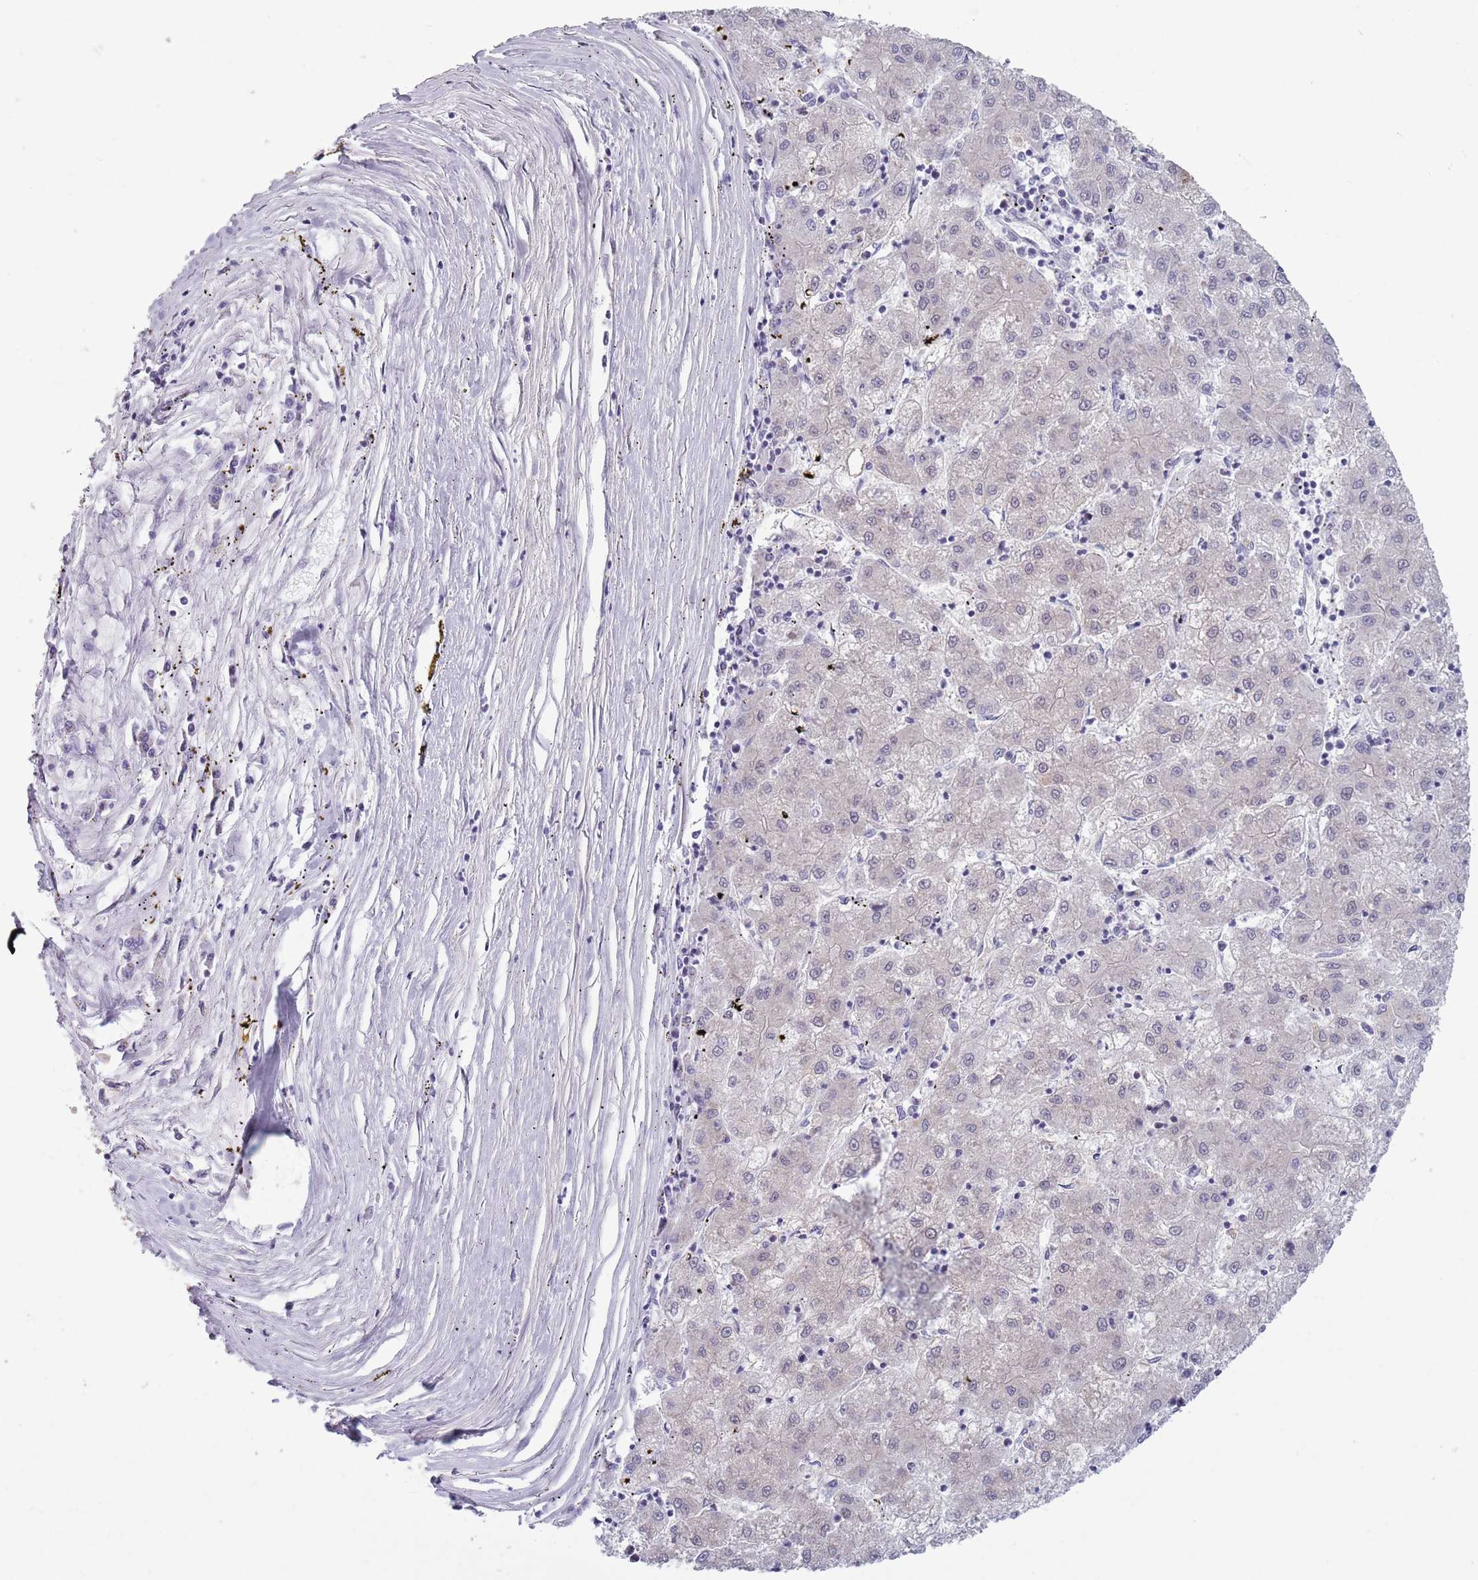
{"staining": {"intensity": "negative", "quantity": "none", "location": "none"}, "tissue": "liver cancer", "cell_type": "Tumor cells", "image_type": "cancer", "snomed": [{"axis": "morphology", "description": "Carcinoma, Hepatocellular, NOS"}, {"axis": "topography", "description": "Liver"}], "caption": "Micrograph shows no significant protein staining in tumor cells of hepatocellular carcinoma (liver).", "gene": "ZKSCAN2", "patient": {"sex": "male", "age": 72}}